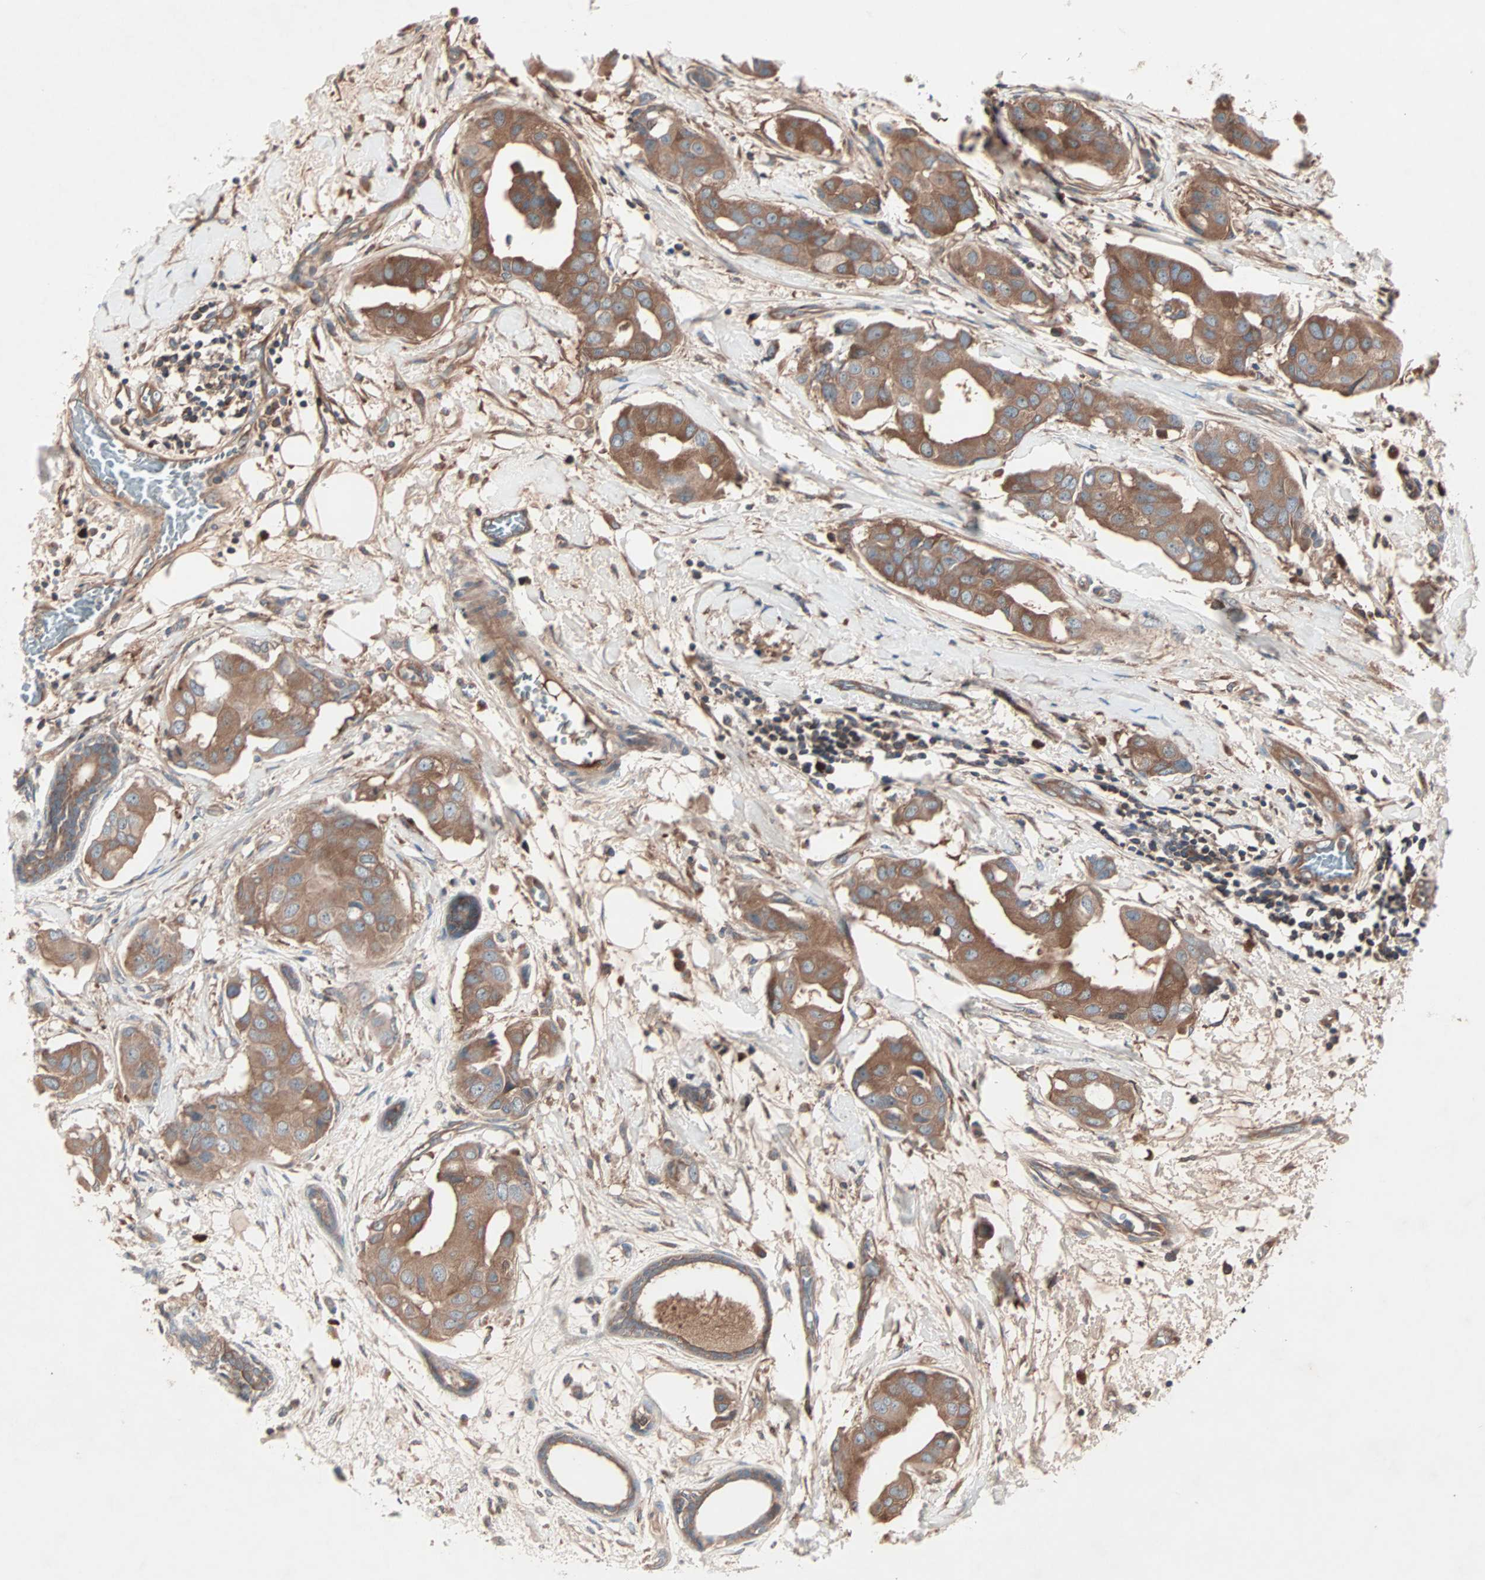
{"staining": {"intensity": "moderate", "quantity": ">75%", "location": "cytoplasmic/membranous"}, "tissue": "breast cancer", "cell_type": "Tumor cells", "image_type": "cancer", "snomed": [{"axis": "morphology", "description": "Duct carcinoma"}, {"axis": "topography", "description": "Breast"}], "caption": "High-power microscopy captured an immunohistochemistry (IHC) photomicrograph of breast intraductal carcinoma, revealing moderate cytoplasmic/membranous positivity in approximately >75% of tumor cells.", "gene": "CAD", "patient": {"sex": "female", "age": 40}}